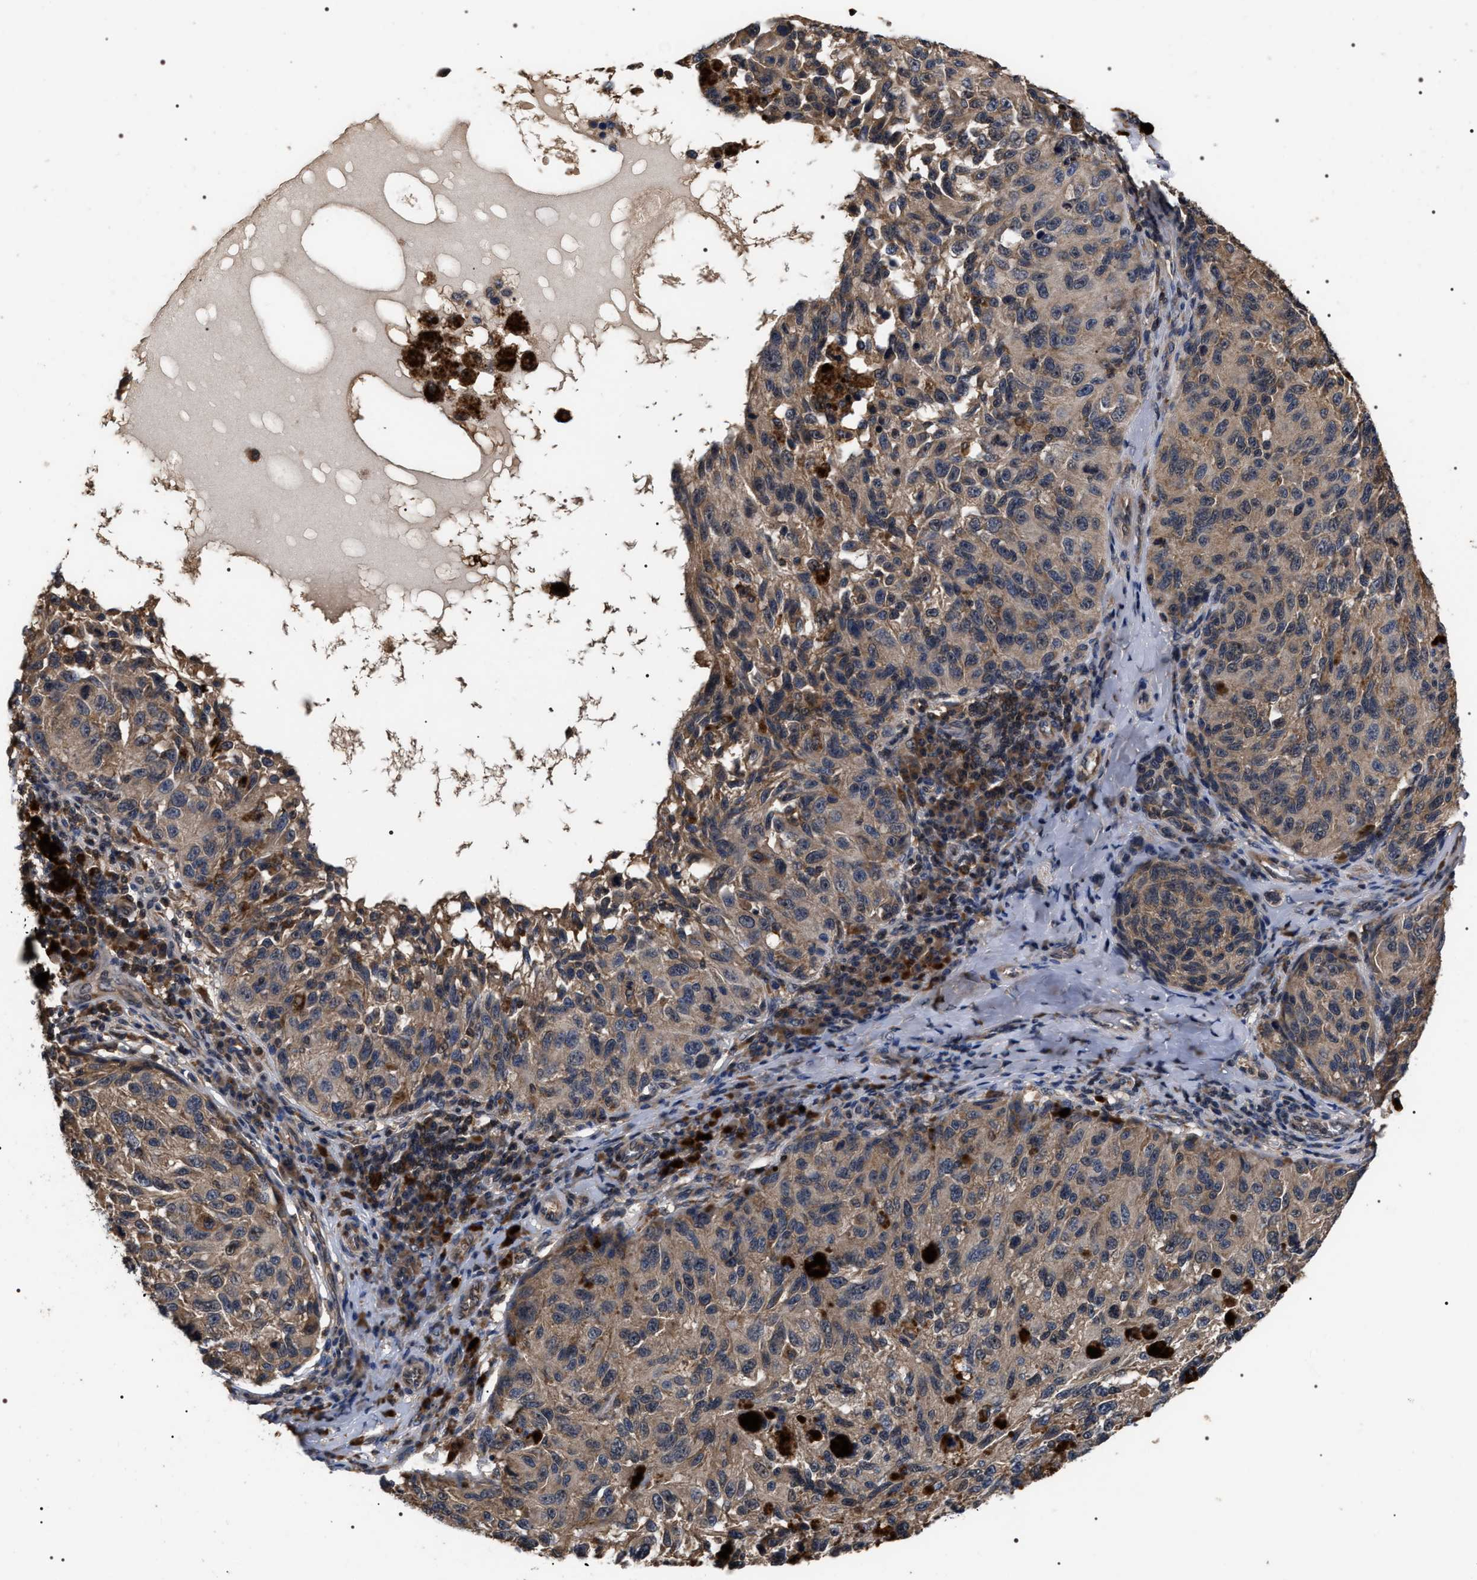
{"staining": {"intensity": "moderate", "quantity": ">75%", "location": "cytoplasmic/membranous"}, "tissue": "melanoma", "cell_type": "Tumor cells", "image_type": "cancer", "snomed": [{"axis": "morphology", "description": "Malignant melanoma, NOS"}, {"axis": "topography", "description": "Skin"}], "caption": "Brown immunohistochemical staining in human melanoma displays moderate cytoplasmic/membranous staining in approximately >75% of tumor cells.", "gene": "UPF3A", "patient": {"sex": "female", "age": 73}}